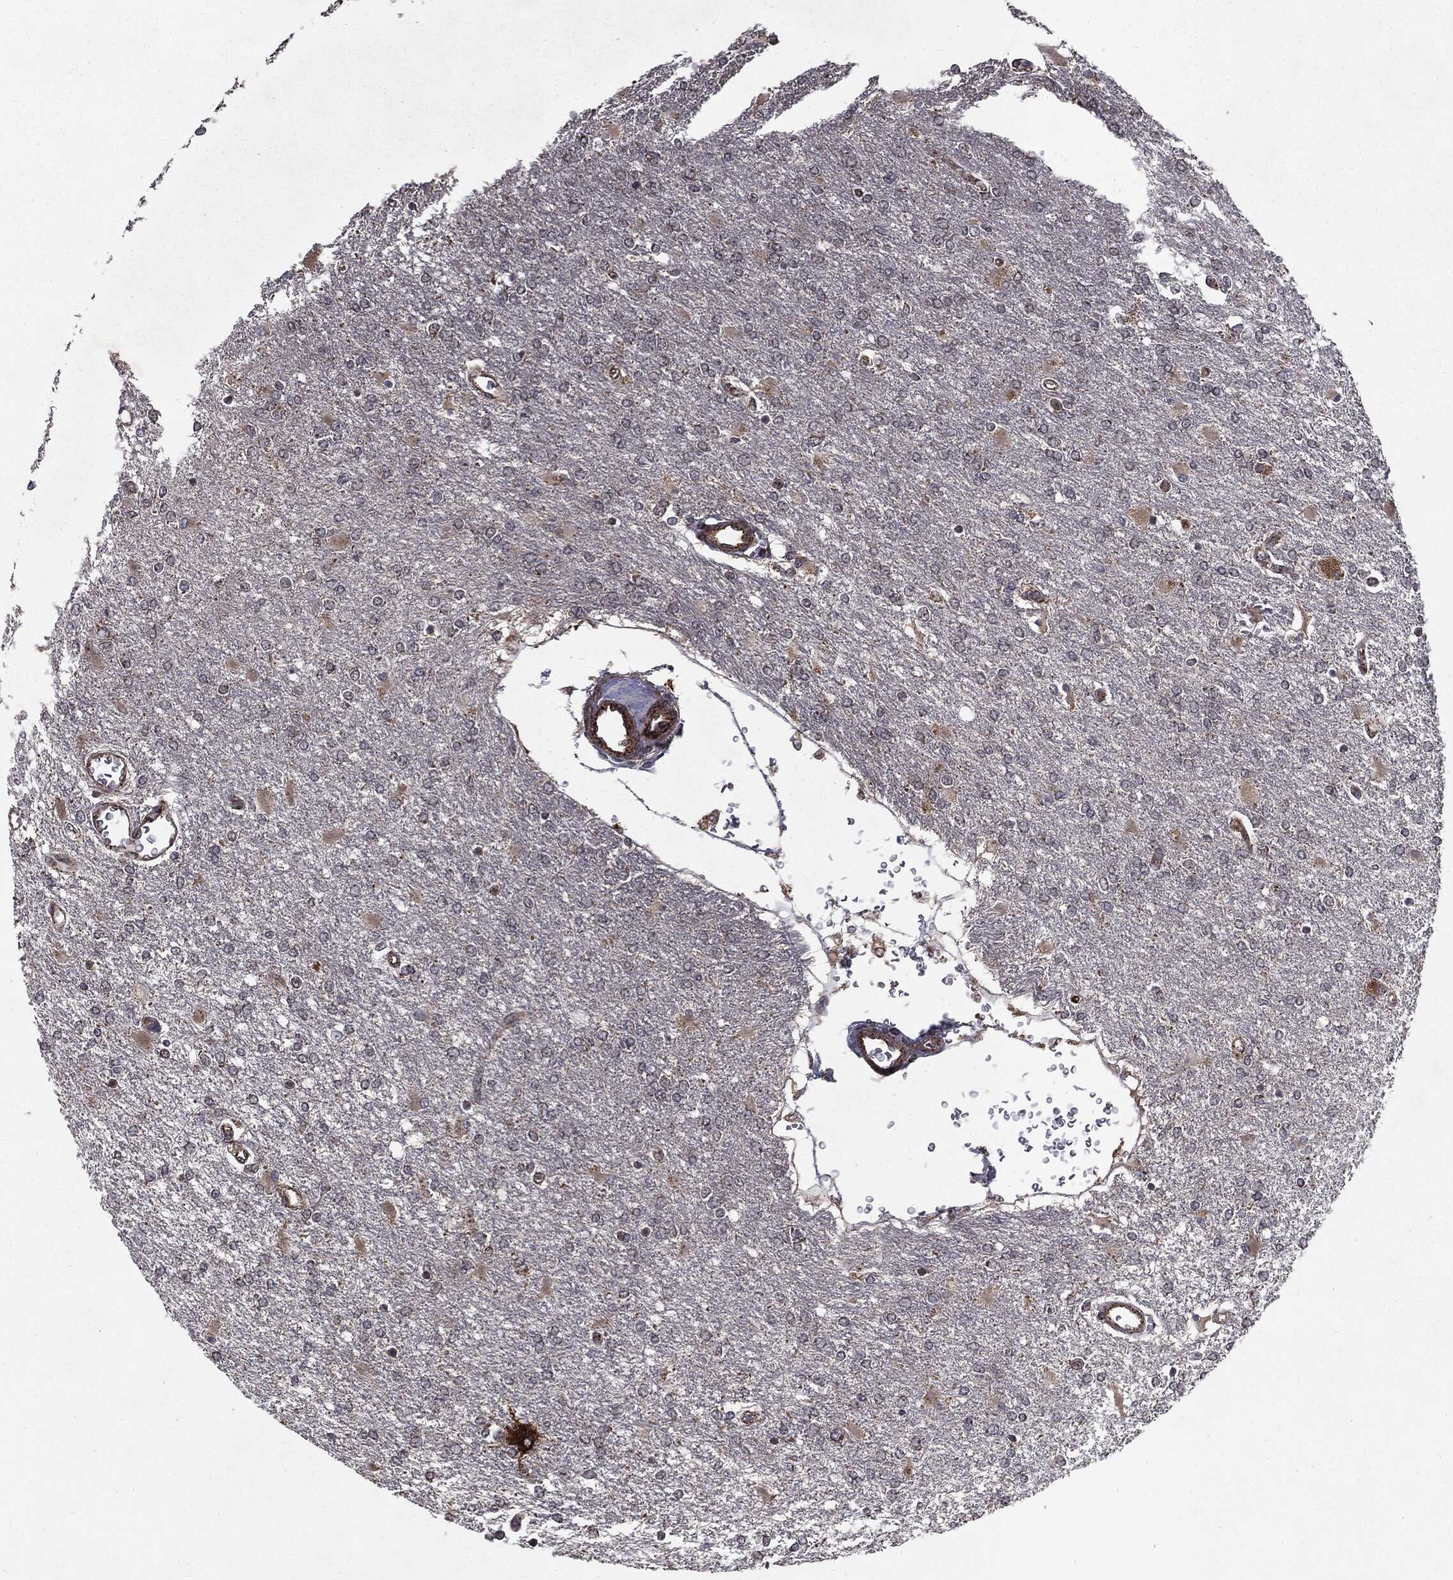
{"staining": {"intensity": "moderate", "quantity": "<25%", "location": "cytoplasmic/membranous"}, "tissue": "glioma", "cell_type": "Tumor cells", "image_type": "cancer", "snomed": [{"axis": "morphology", "description": "Glioma, malignant, High grade"}, {"axis": "topography", "description": "Cerebral cortex"}], "caption": "The histopathology image shows immunohistochemical staining of malignant glioma (high-grade). There is moderate cytoplasmic/membranous expression is present in approximately <25% of tumor cells.", "gene": "HDAC5", "patient": {"sex": "male", "age": 79}}